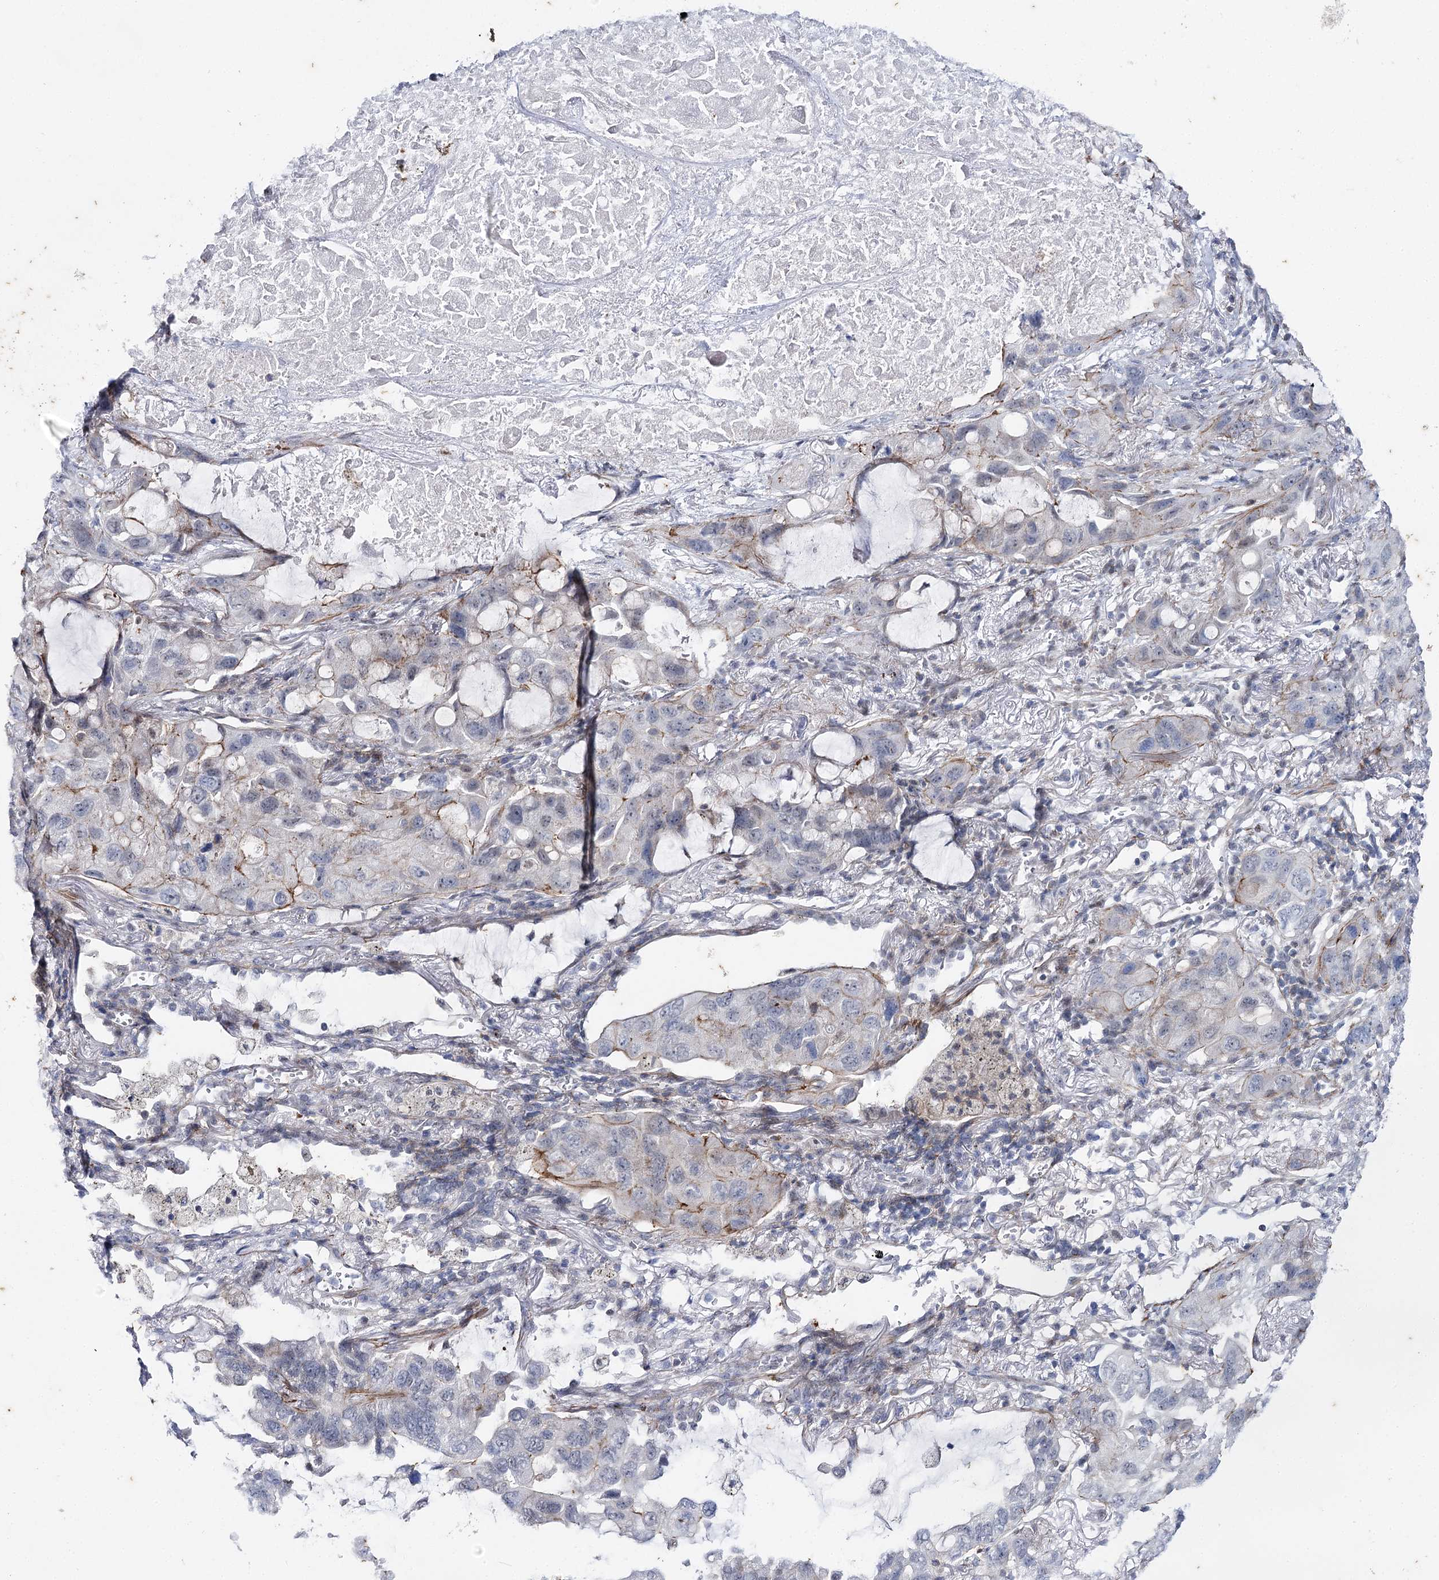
{"staining": {"intensity": "weak", "quantity": "<25%", "location": "cytoplasmic/membranous"}, "tissue": "lung cancer", "cell_type": "Tumor cells", "image_type": "cancer", "snomed": [{"axis": "morphology", "description": "Squamous cell carcinoma, NOS"}, {"axis": "topography", "description": "Lung"}], "caption": "IHC micrograph of human lung cancer (squamous cell carcinoma) stained for a protein (brown), which reveals no staining in tumor cells. The staining was performed using DAB to visualize the protein expression in brown, while the nuclei were stained in blue with hematoxylin (Magnification: 20x).", "gene": "AGXT2", "patient": {"sex": "female", "age": 73}}